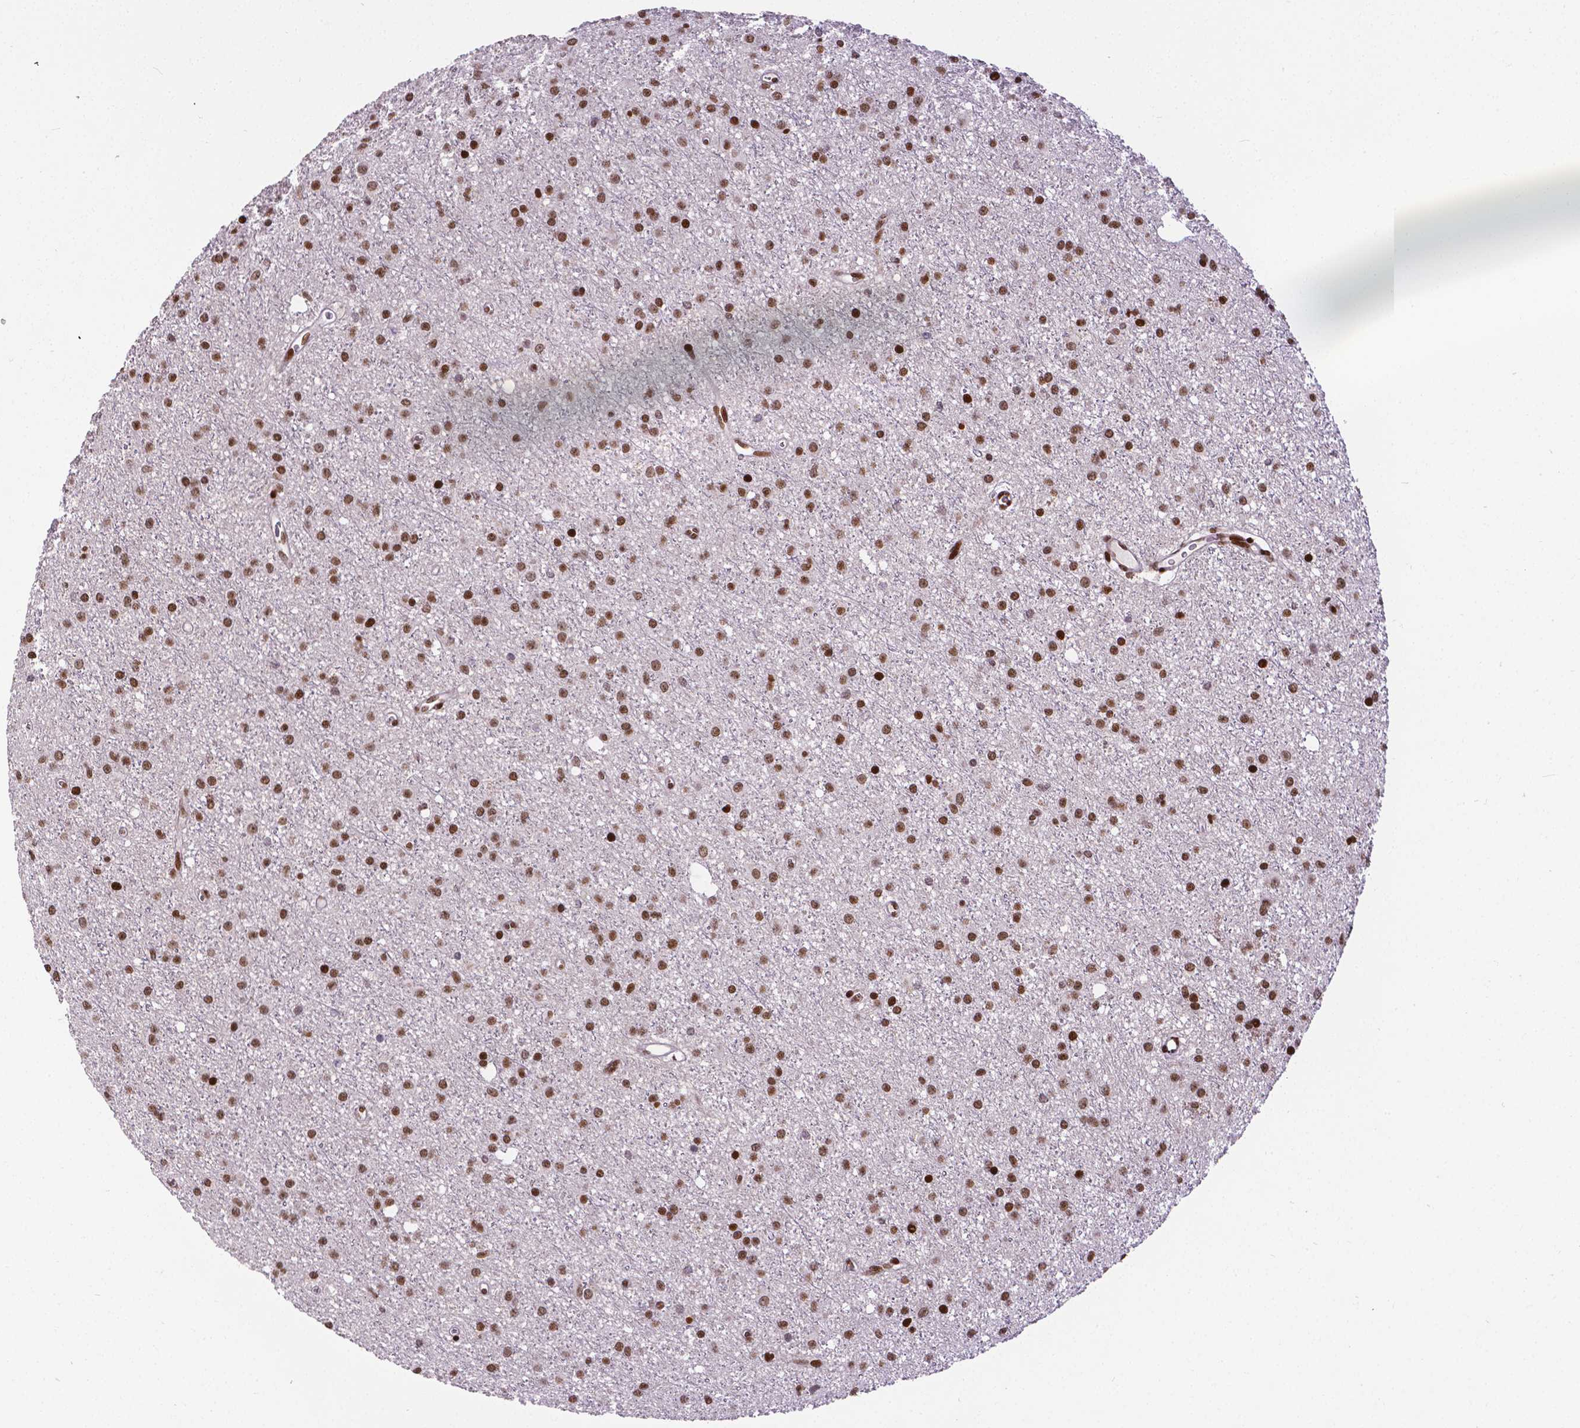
{"staining": {"intensity": "moderate", "quantity": ">75%", "location": "nuclear"}, "tissue": "glioma", "cell_type": "Tumor cells", "image_type": "cancer", "snomed": [{"axis": "morphology", "description": "Glioma, malignant, Low grade"}, {"axis": "topography", "description": "Brain"}], "caption": "An IHC histopathology image of tumor tissue is shown. Protein staining in brown highlights moderate nuclear positivity in glioma within tumor cells. (DAB IHC with brightfield microscopy, high magnification).", "gene": "CTCF", "patient": {"sex": "male", "age": 27}}